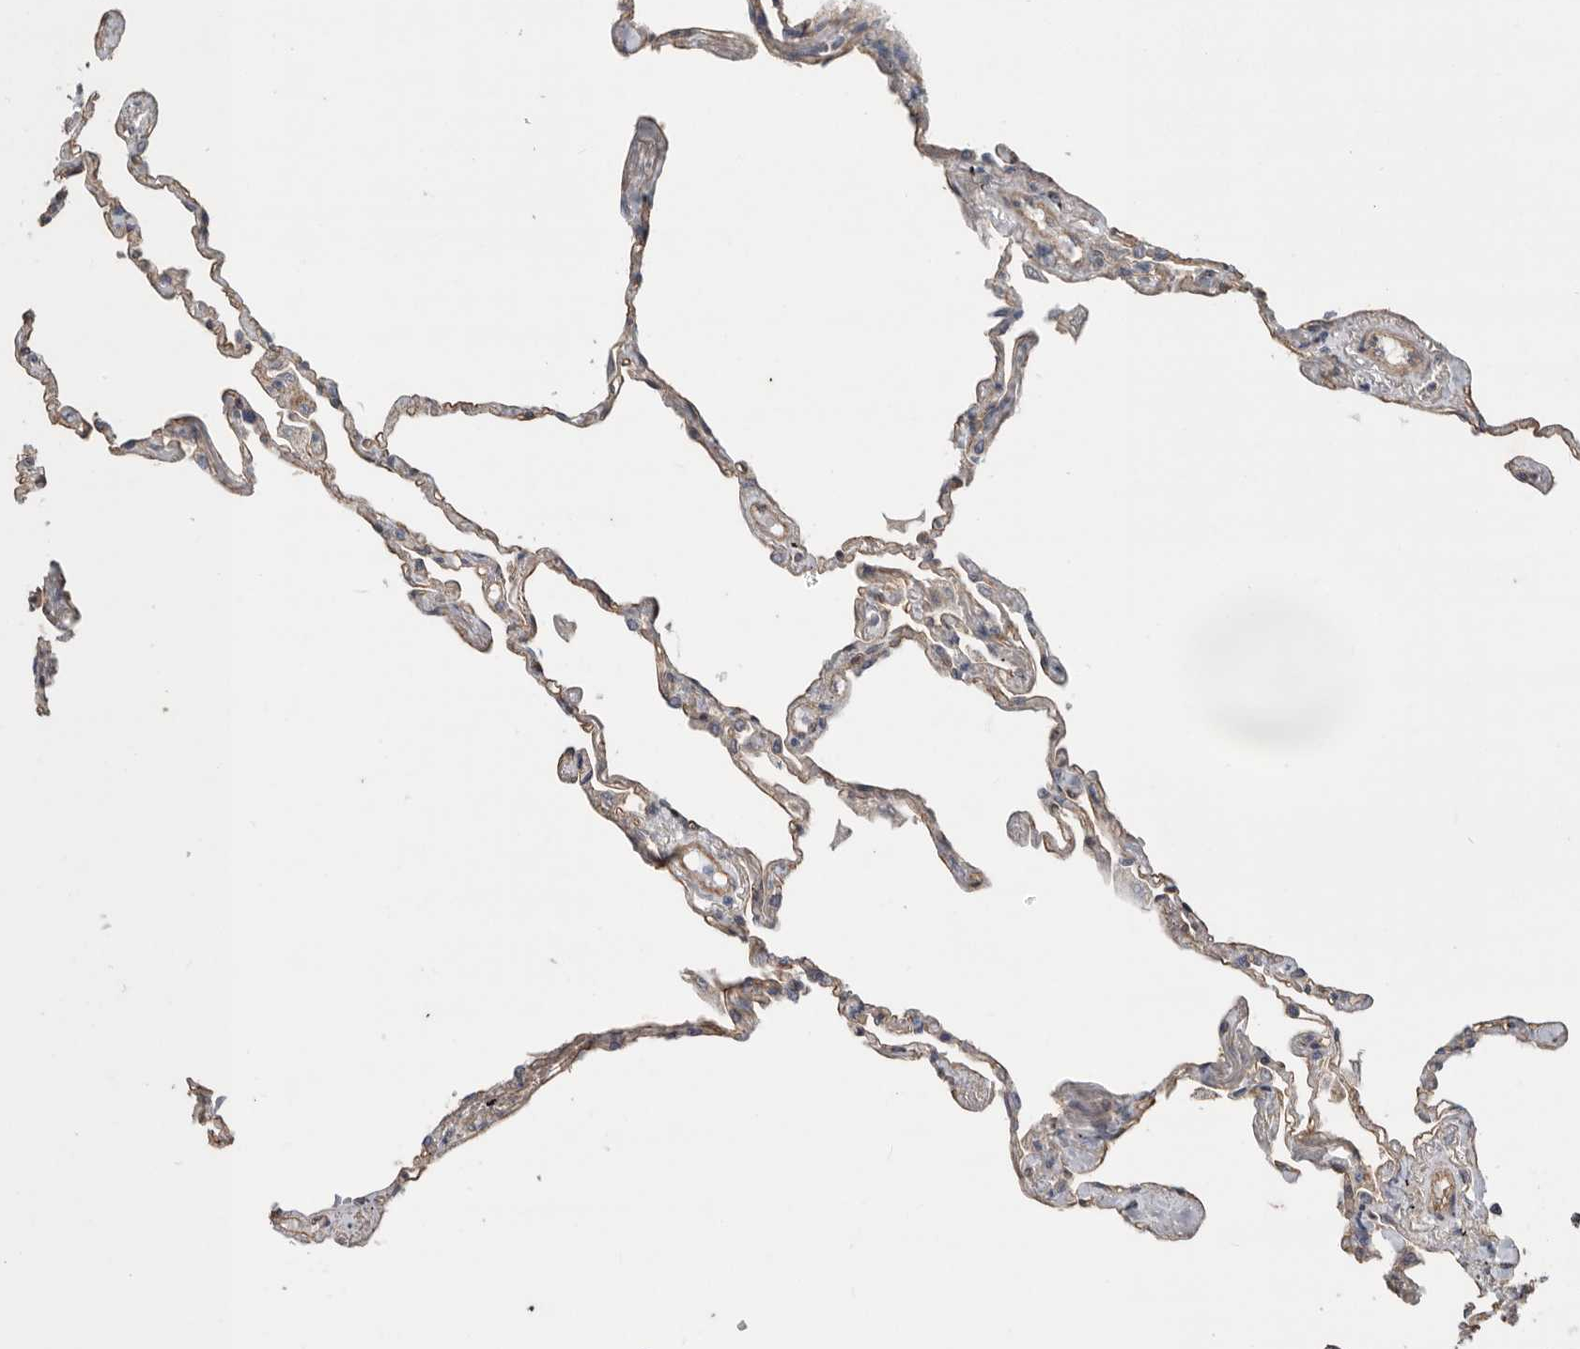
{"staining": {"intensity": "moderate", "quantity": "25%-75%", "location": "cytoplasmic/membranous"}, "tissue": "lung", "cell_type": "Alveolar cells", "image_type": "normal", "snomed": [{"axis": "morphology", "description": "Normal tissue, NOS"}, {"axis": "topography", "description": "Lung"}], "caption": "Moderate cytoplasmic/membranous expression is identified in approximately 25%-75% of alveolar cells in benign lung.", "gene": "PODXL2", "patient": {"sex": "female", "age": 67}}